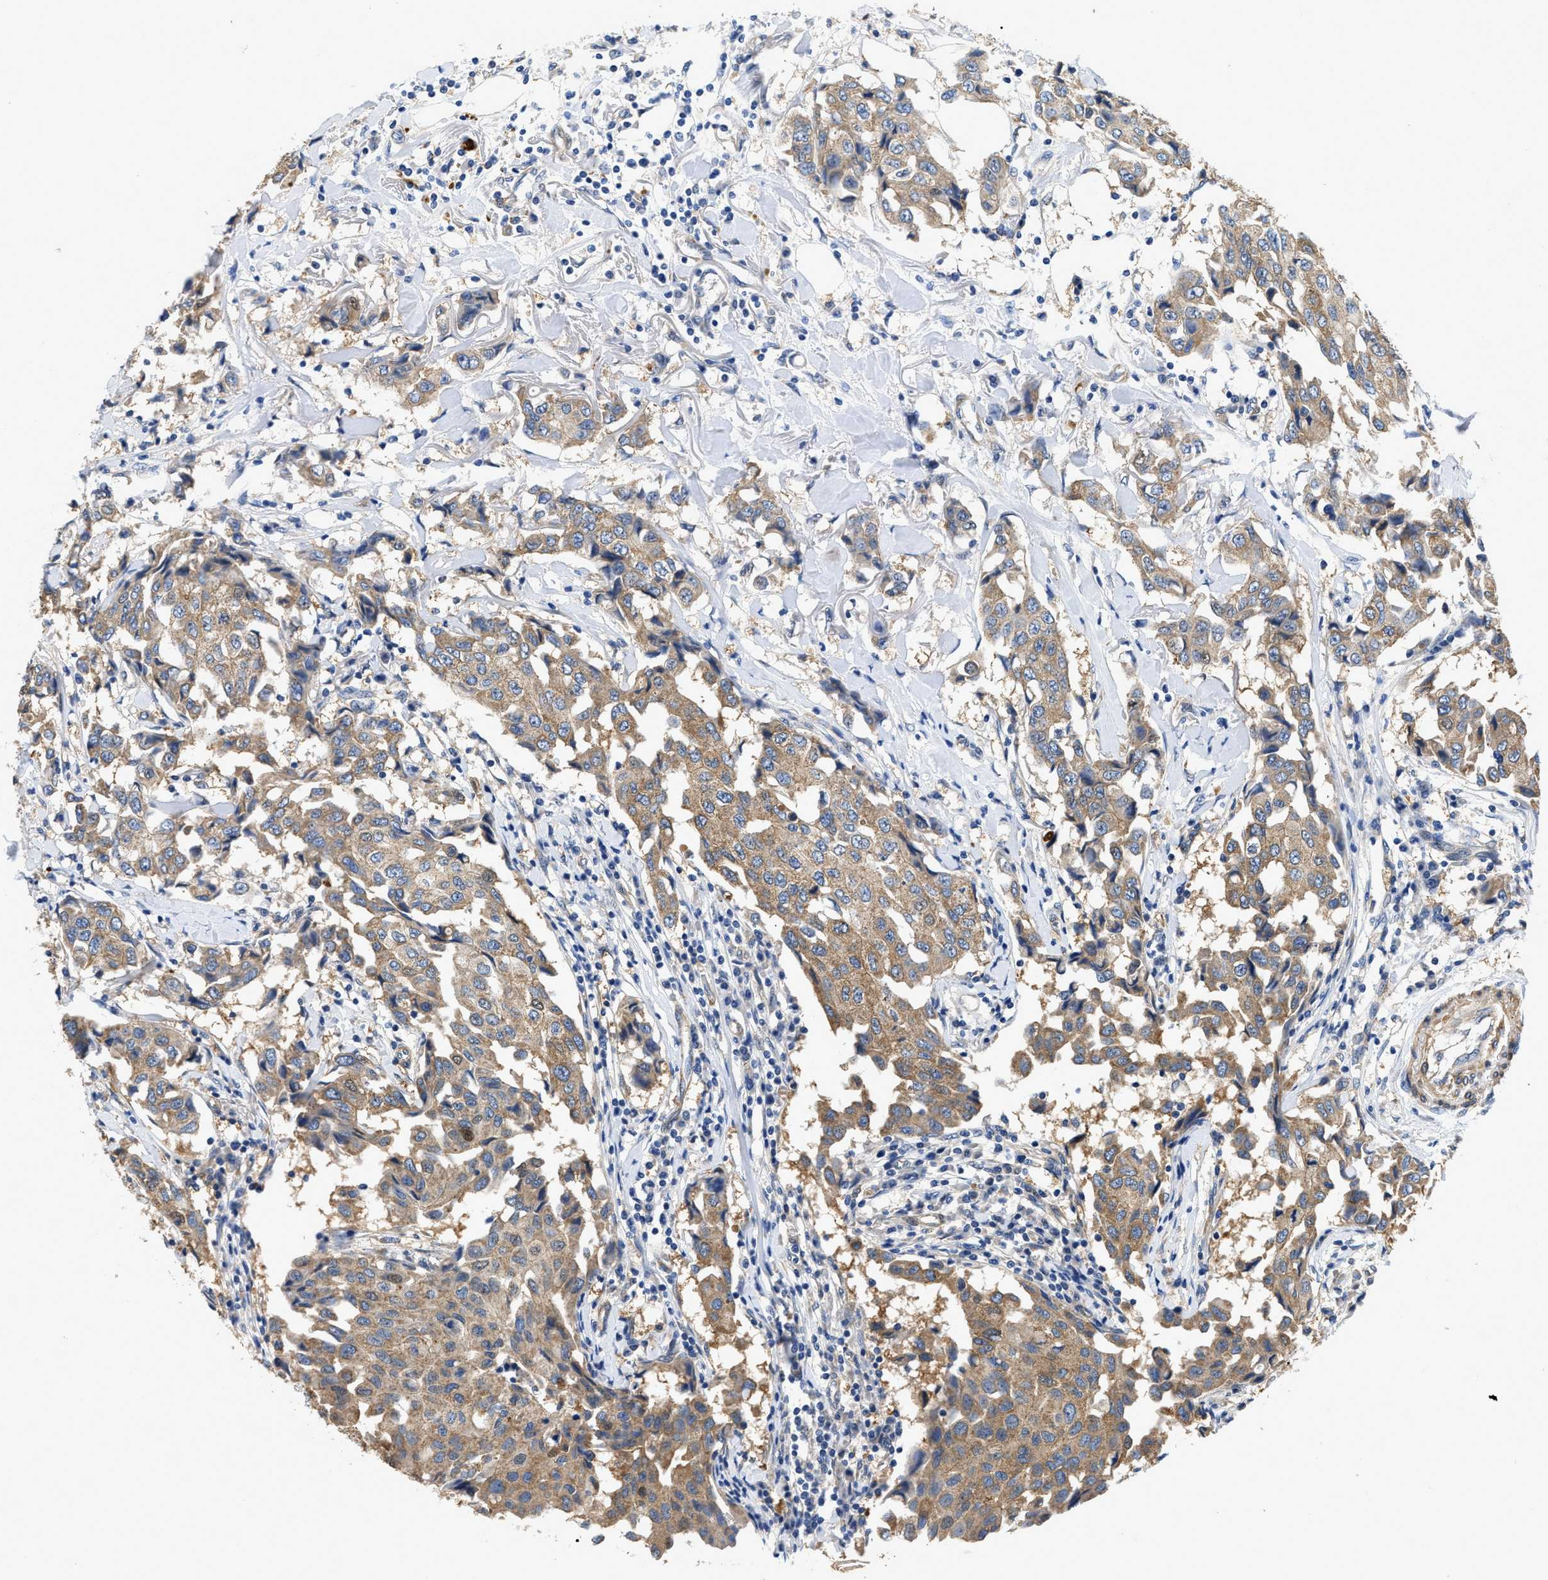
{"staining": {"intensity": "moderate", "quantity": "25%-75%", "location": "cytoplasmic/membranous"}, "tissue": "breast cancer", "cell_type": "Tumor cells", "image_type": "cancer", "snomed": [{"axis": "morphology", "description": "Duct carcinoma"}, {"axis": "topography", "description": "Breast"}], "caption": "A micrograph showing moderate cytoplasmic/membranous positivity in approximately 25%-75% of tumor cells in breast cancer (invasive ductal carcinoma), as visualized by brown immunohistochemical staining.", "gene": "RAPH1", "patient": {"sex": "female", "age": 80}}